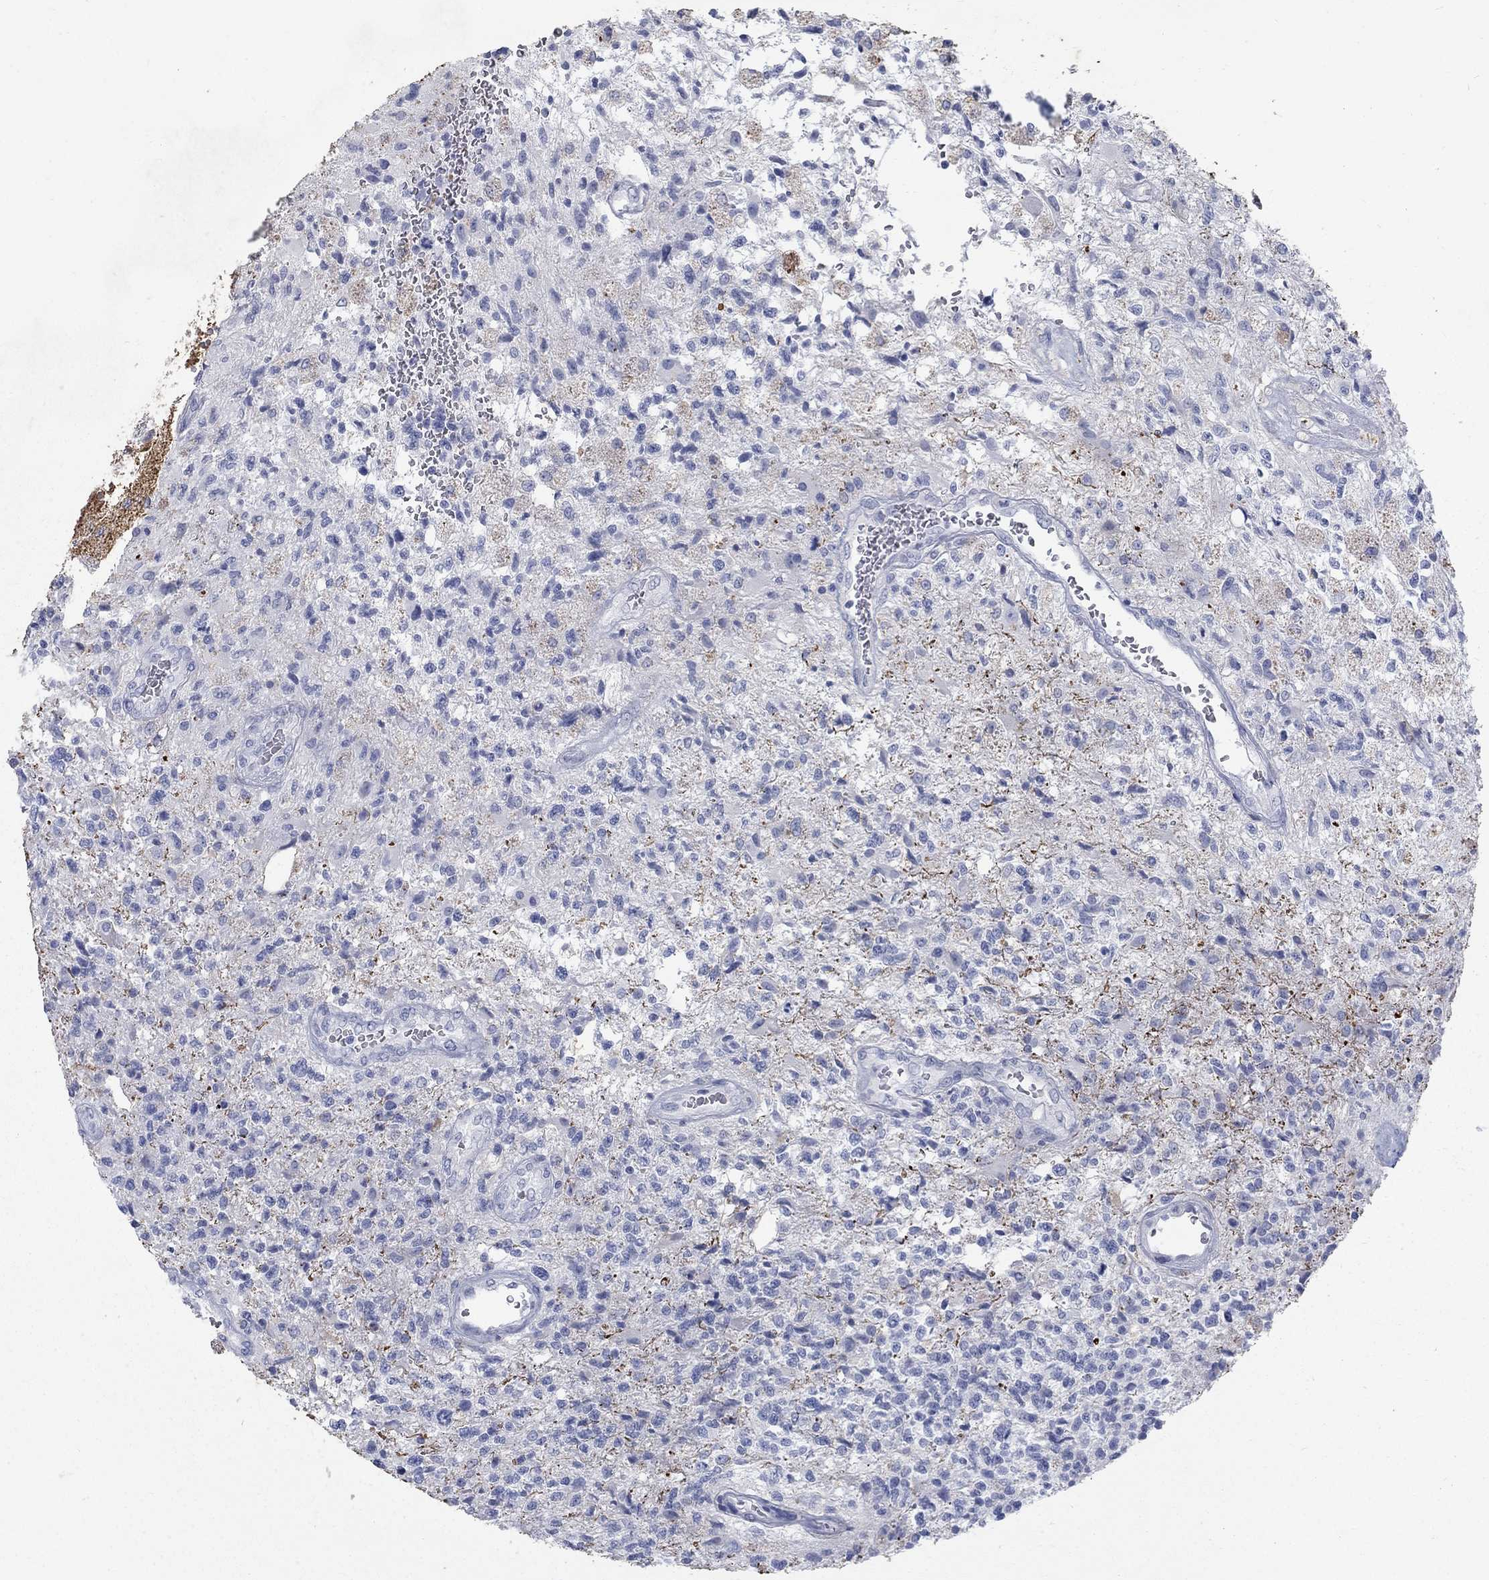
{"staining": {"intensity": "negative", "quantity": "none", "location": "none"}, "tissue": "glioma", "cell_type": "Tumor cells", "image_type": "cancer", "snomed": [{"axis": "morphology", "description": "Glioma, malignant, High grade"}, {"axis": "topography", "description": "Brain"}], "caption": "Micrograph shows no protein expression in tumor cells of high-grade glioma (malignant) tissue.", "gene": "RFTN2", "patient": {"sex": "male", "age": 56}}